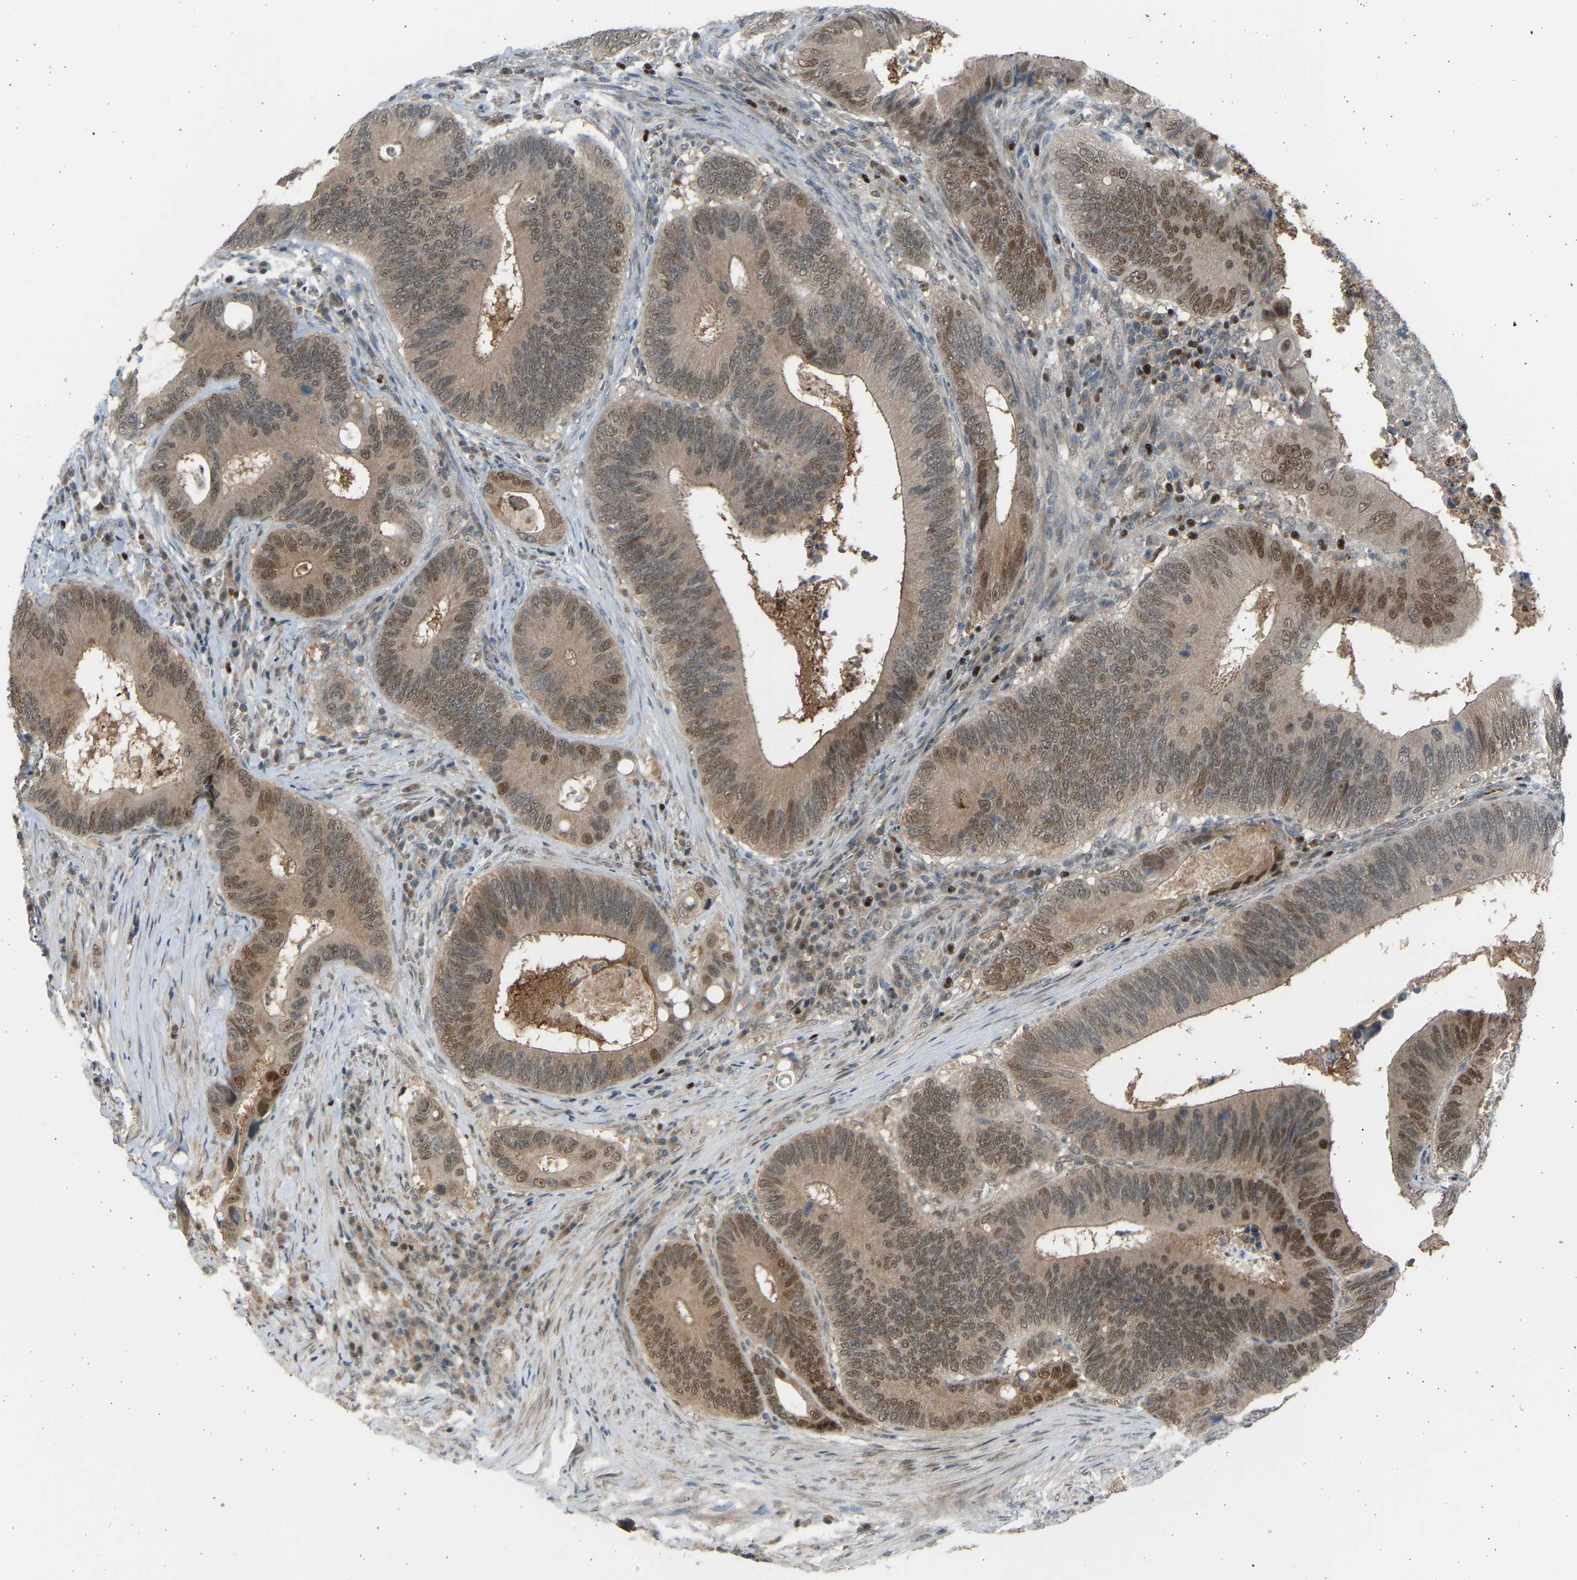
{"staining": {"intensity": "moderate", "quantity": ">75%", "location": "cytoplasmic/membranous,nuclear"}, "tissue": "colorectal cancer", "cell_type": "Tumor cells", "image_type": "cancer", "snomed": [{"axis": "morphology", "description": "Inflammation, NOS"}, {"axis": "morphology", "description": "Adenocarcinoma, NOS"}, {"axis": "topography", "description": "Colon"}], "caption": "DAB (3,3'-diaminobenzidine) immunohistochemical staining of colorectal cancer demonstrates moderate cytoplasmic/membranous and nuclear protein staining in approximately >75% of tumor cells.", "gene": "BIRC2", "patient": {"sex": "male", "age": 72}}